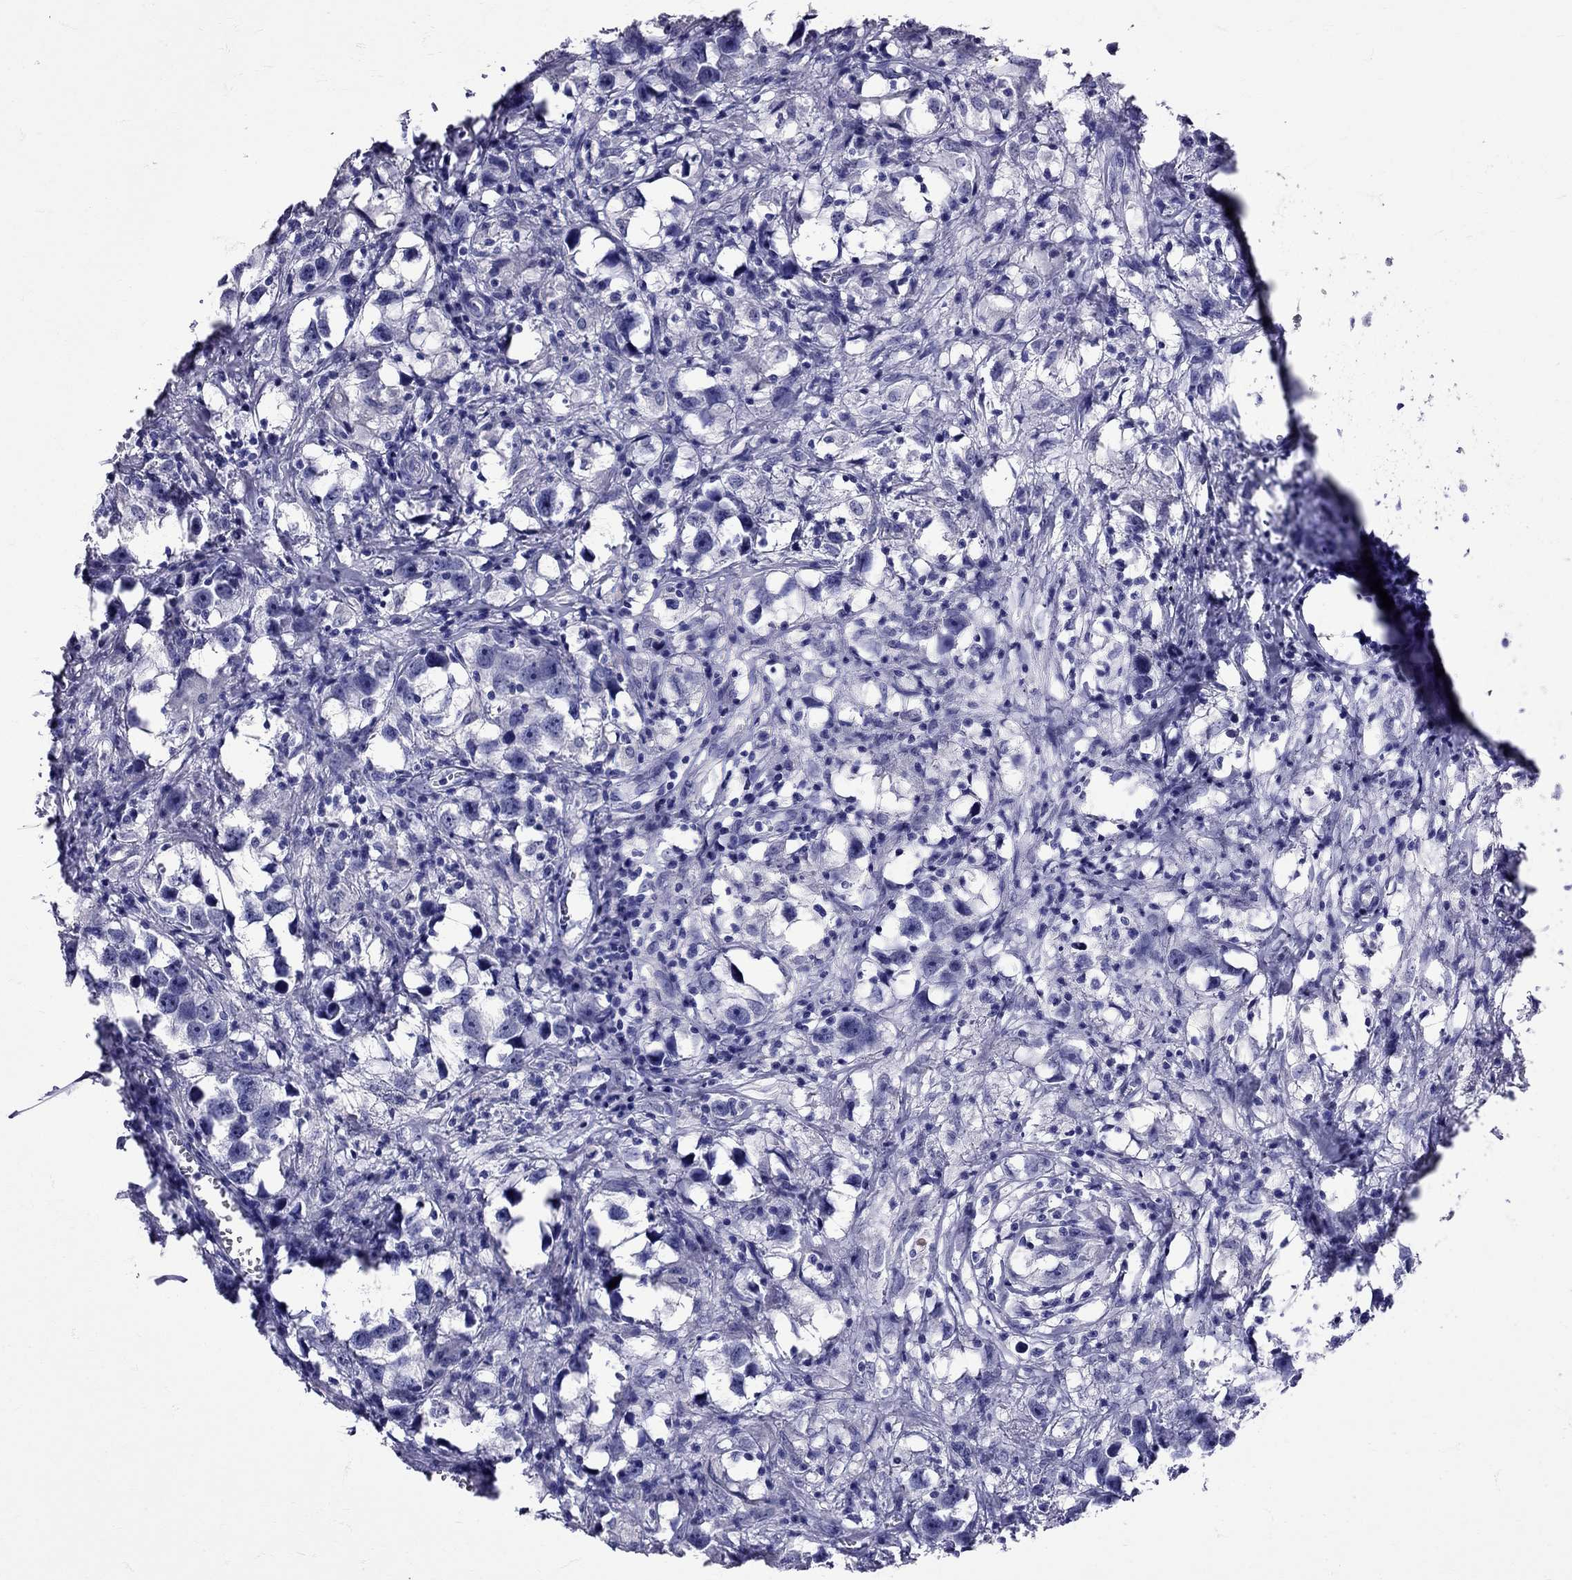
{"staining": {"intensity": "negative", "quantity": "none", "location": "none"}, "tissue": "testis cancer", "cell_type": "Tumor cells", "image_type": "cancer", "snomed": [{"axis": "morphology", "description": "Seminoma, NOS"}, {"axis": "topography", "description": "Testis"}], "caption": "The micrograph demonstrates no significant expression in tumor cells of seminoma (testis).", "gene": "TBR1", "patient": {"sex": "male", "age": 49}}